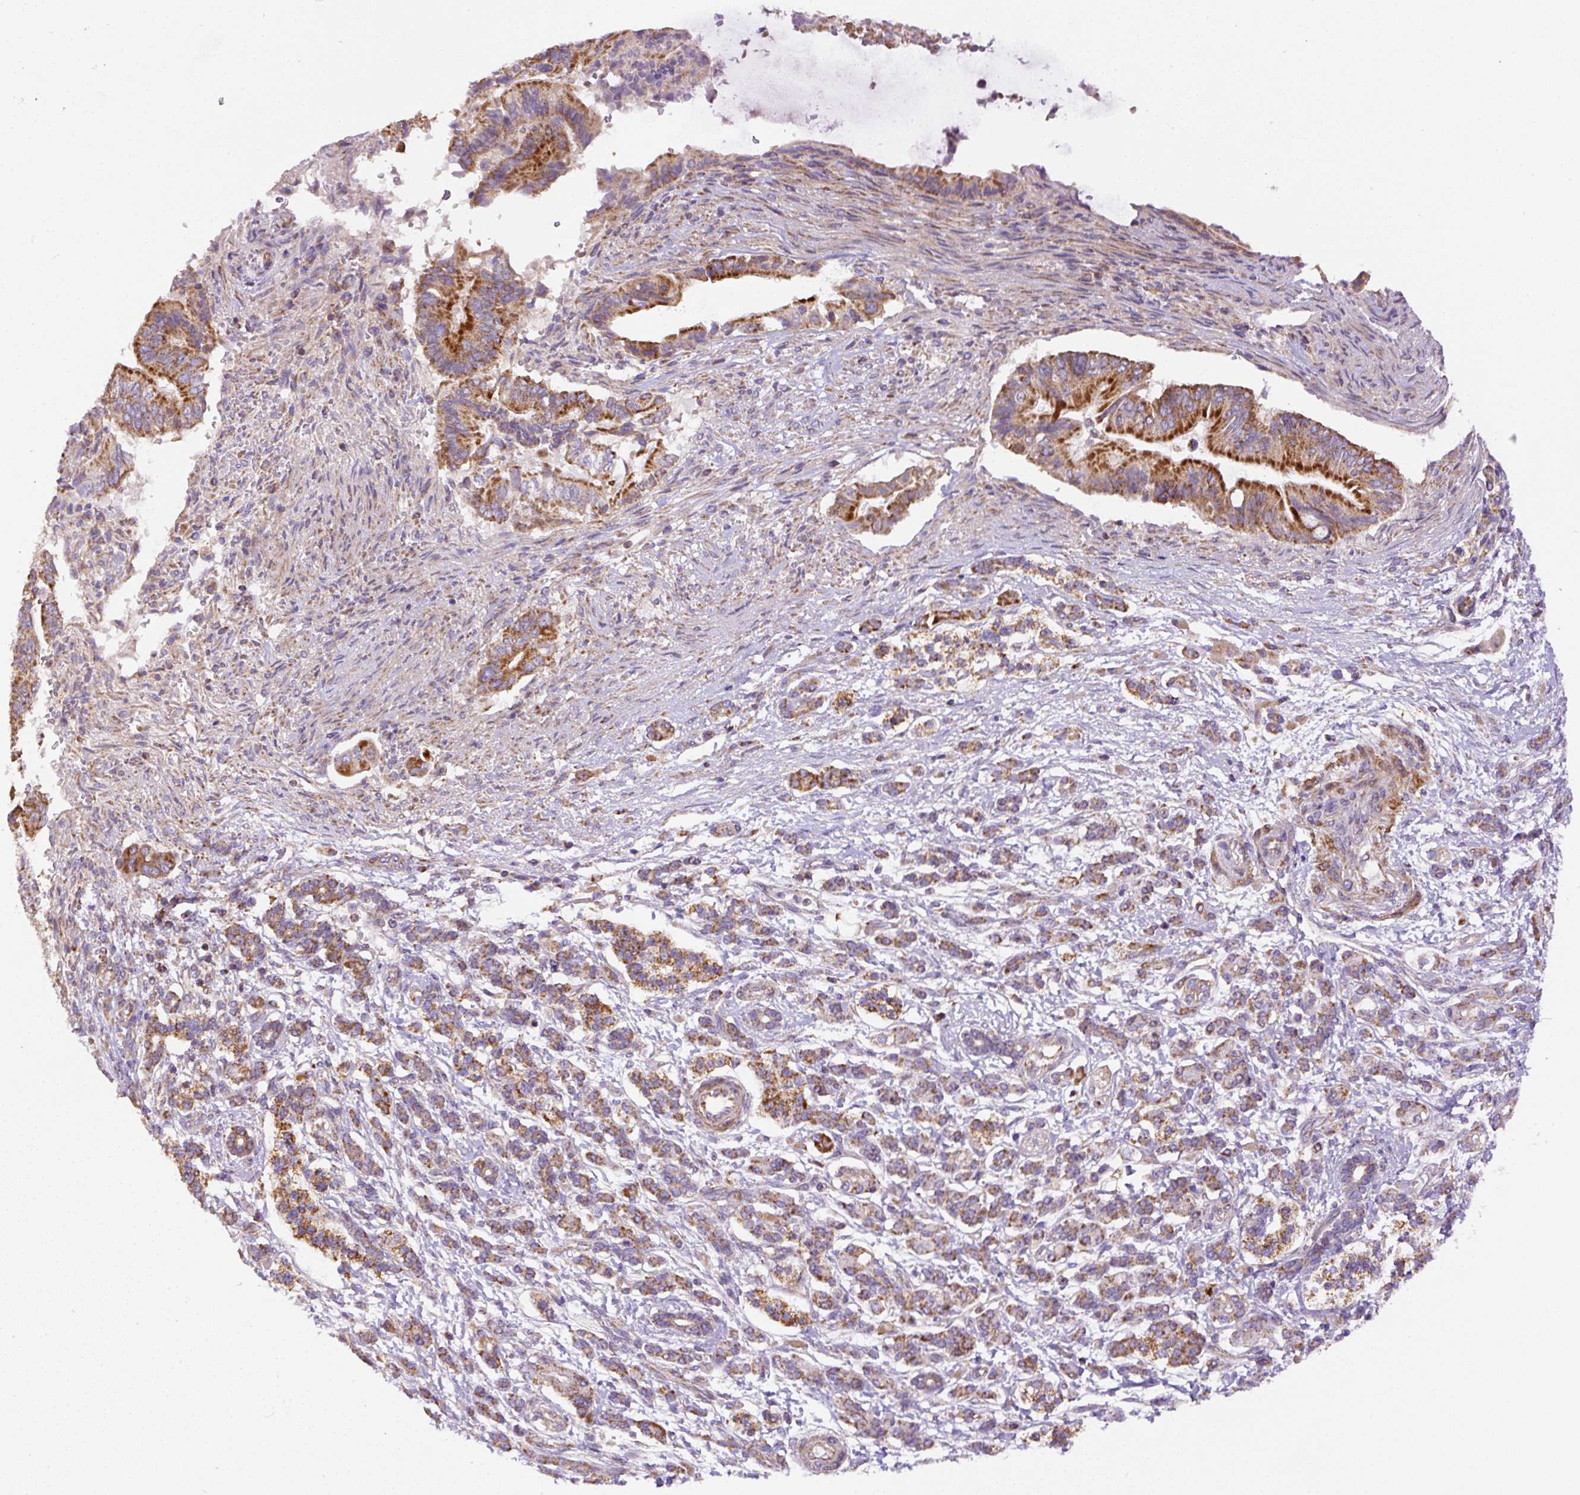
{"staining": {"intensity": "strong", "quantity": "25%-75%", "location": "cytoplasmic/membranous"}, "tissue": "pancreatic cancer", "cell_type": "Tumor cells", "image_type": "cancer", "snomed": [{"axis": "morphology", "description": "Adenocarcinoma, NOS"}, {"axis": "topography", "description": "Pancreas"}], "caption": "Tumor cells exhibit high levels of strong cytoplasmic/membranous expression in about 25%-75% of cells in human pancreatic adenocarcinoma.", "gene": "NDUFAF2", "patient": {"sex": "male", "age": 68}}